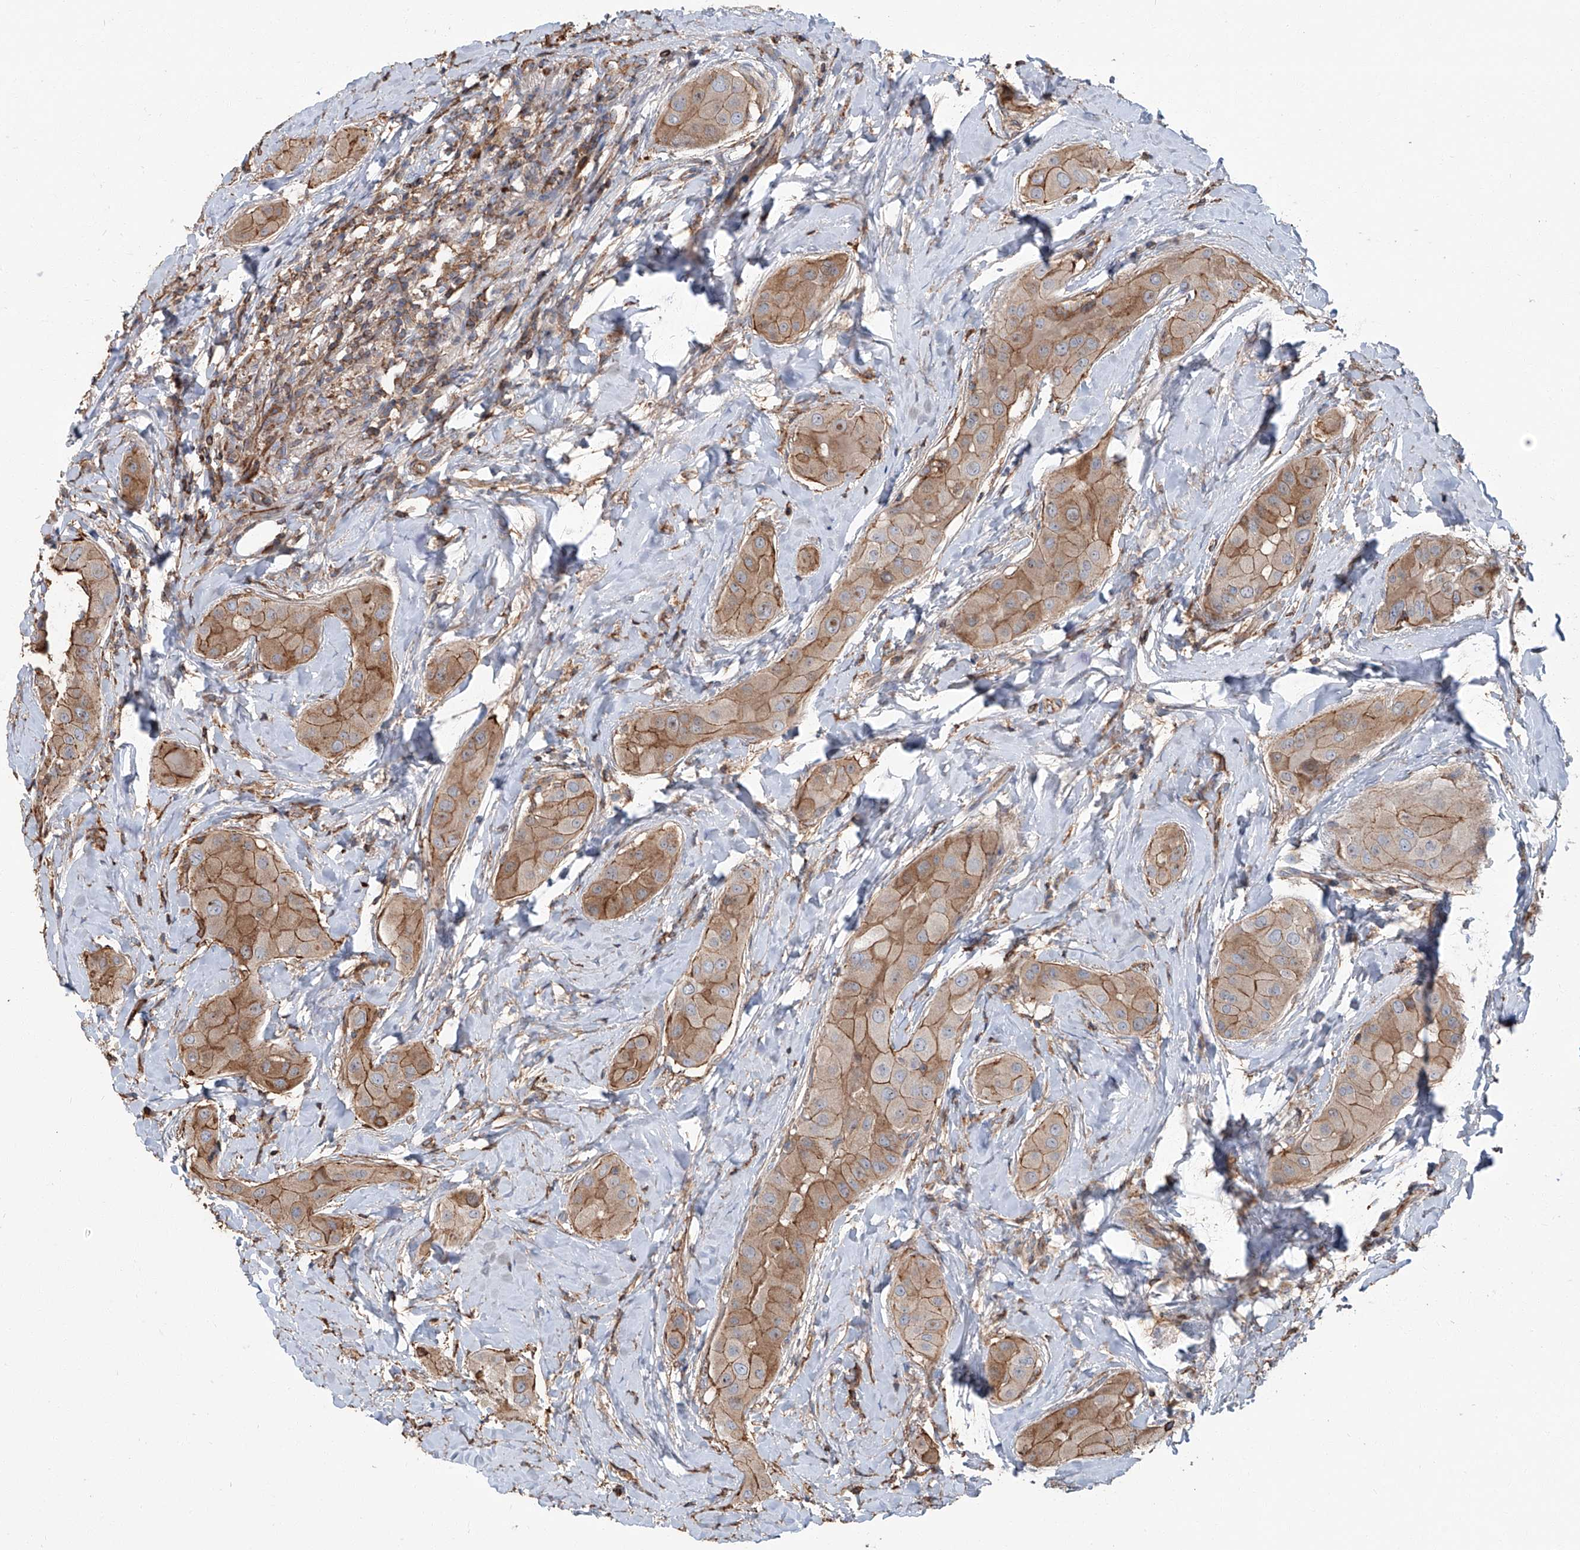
{"staining": {"intensity": "moderate", "quantity": ">75%", "location": "cytoplasmic/membranous"}, "tissue": "thyroid cancer", "cell_type": "Tumor cells", "image_type": "cancer", "snomed": [{"axis": "morphology", "description": "Papillary adenocarcinoma, NOS"}, {"axis": "topography", "description": "Thyroid gland"}], "caption": "Tumor cells demonstrate moderate cytoplasmic/membranous expression in approximately >75% of cells in thyroid cancer. (IHC, brightfield microscopy, high magnification).", "gene": "PIEZO2", "patient": {"sex": "male", "age": 33}}